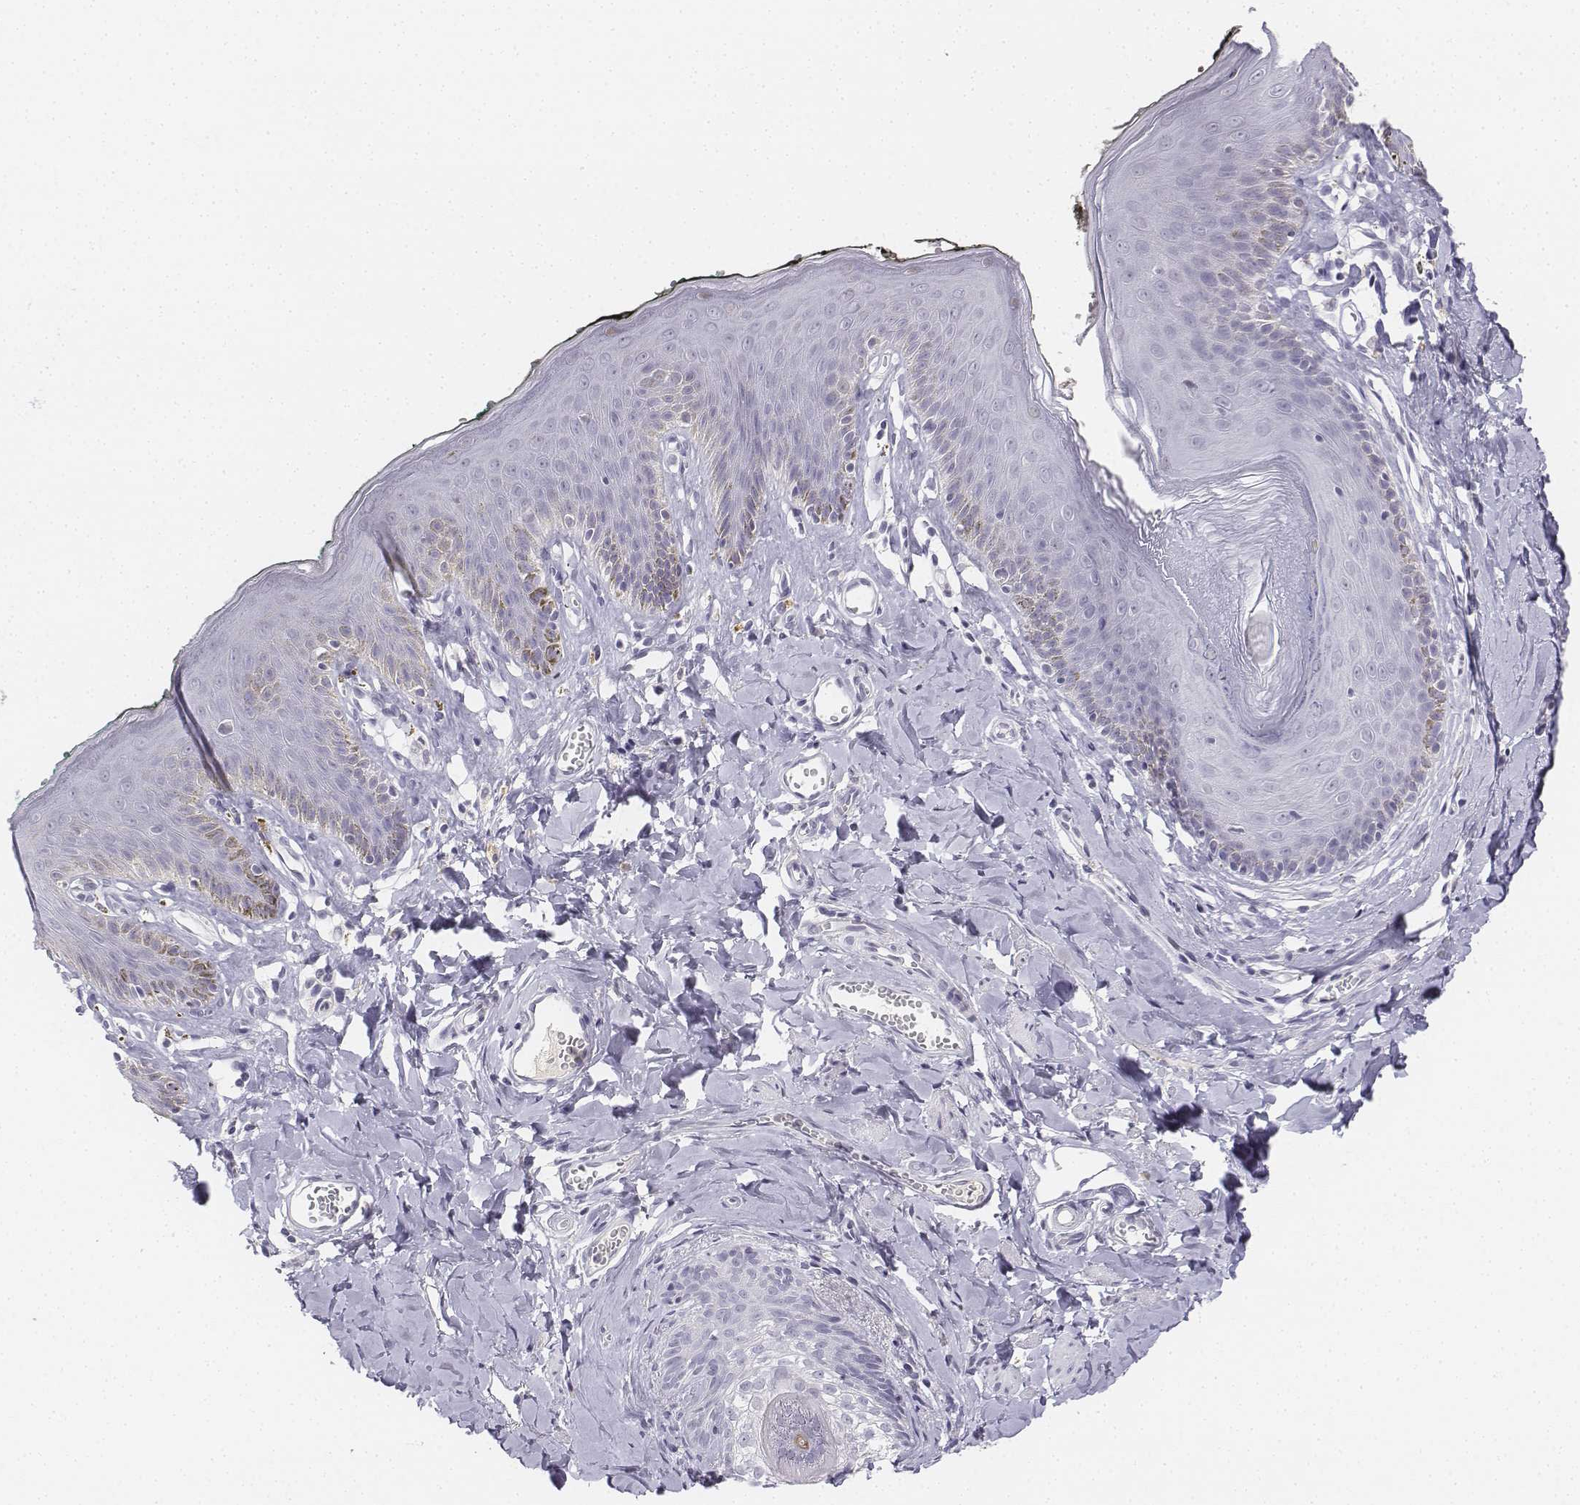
{"staining": {"intensity": "negative", "quantity": "none", "location": "none"}, "tissue": "skin", "cell_type": "Epidermal cells", "image_type": "normal", "snomed": [{"axis": "morphology", "description": "Normal tissue, NOS"}, {"axis": "topography", "description": "Vulva"}, {"axis": "topography", "description": "Peripheral nerve tissue"}], "caption": "This is a photomicrograph of immunohistochemistry staining of normal skin, which shows no staining in epidermal cells.", "gene": "UCN2", "patient": {"sex": "female", "age": 66}}